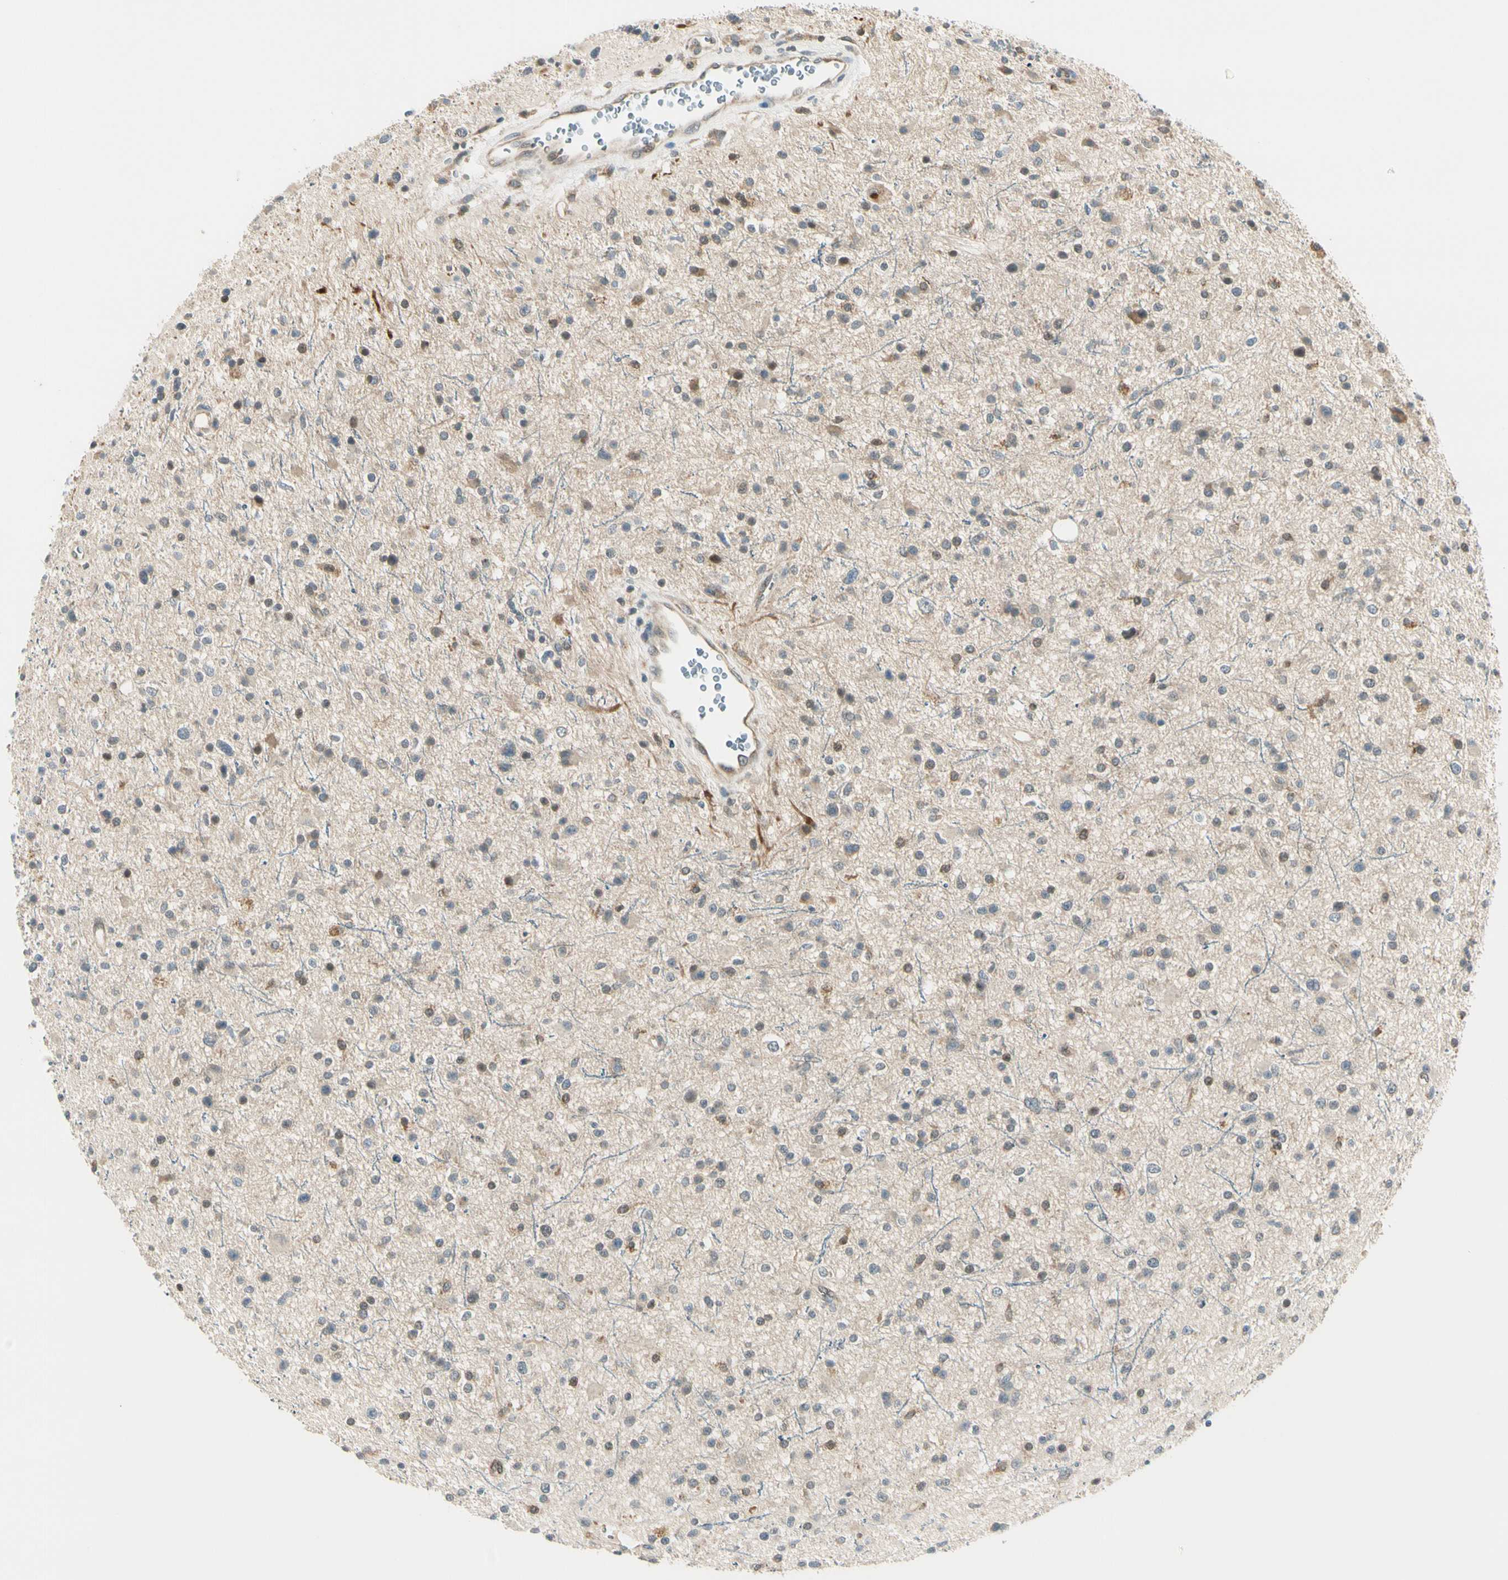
{"staining": {"intensity": "weak", "quantity": "<25%", "location": "cytoplasmic/membranous"}, "tissue": "glioma", "cell_type": "Tumor cells", "image_type": "cancer", "snomed": [{"axis": "morphology", "description": "Glioma, malignant, High grade"}, {"axis": "topography", "description": "Brain"}], "caption": "DAB immunohistochemical staining of human glioma shows no significant positivity in tumor cells. (Brightfield microscopy of DAB (3,3'-diaminobenzidine) immunohistochemistry at high magnification).", "gene": "SVBP", "patient": {"sex": "male", "age": 33}}